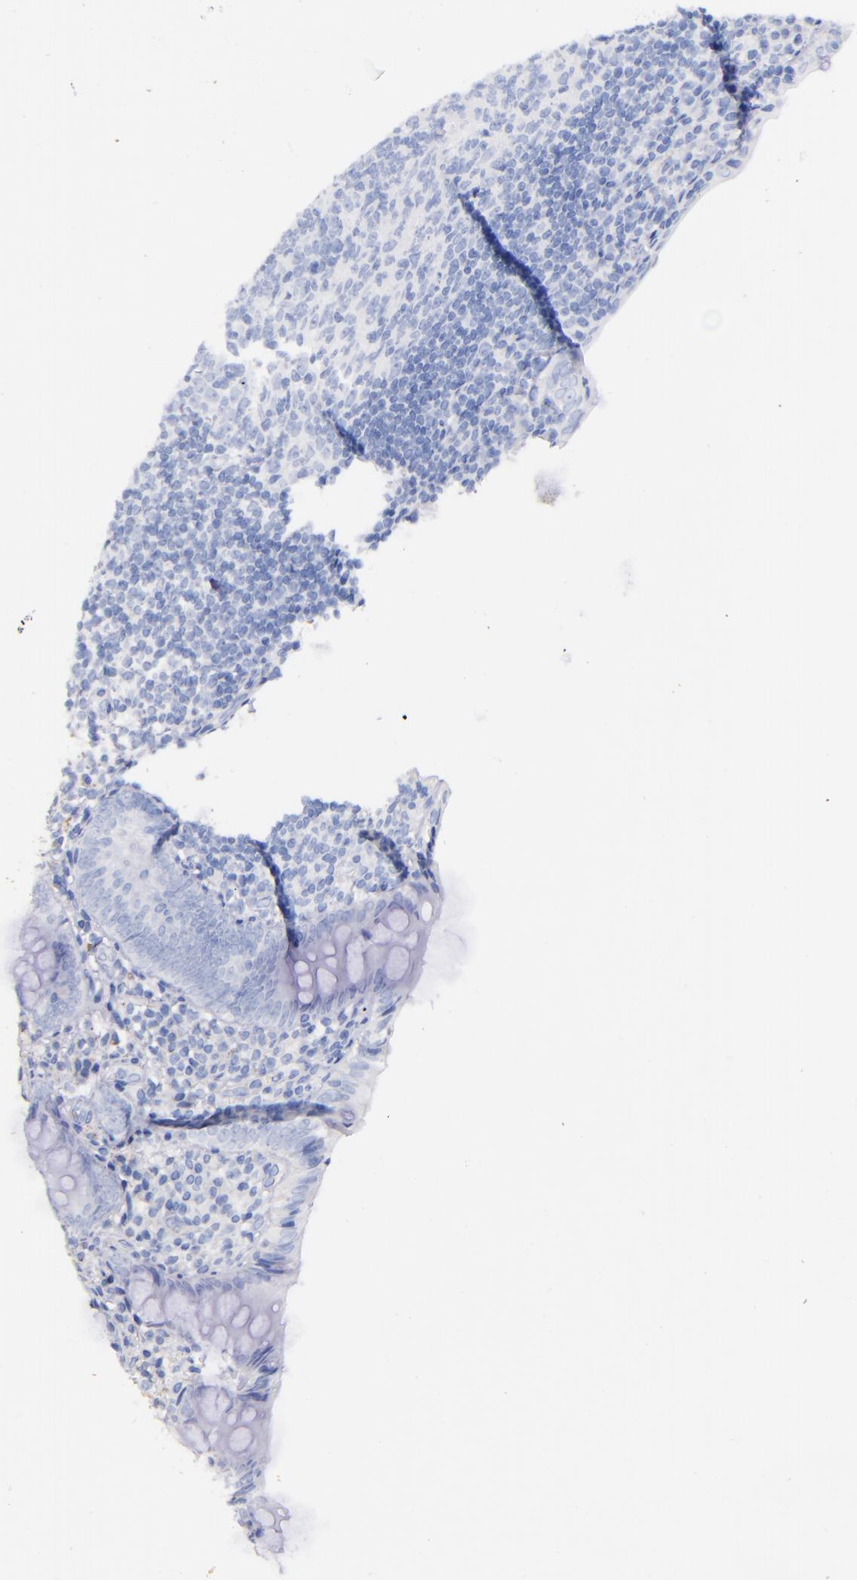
{"staining": {"intensity": "negative", "quantity": "none", "location": "none"}, "tissue": "appendix", "cell_type": "Glandular cells", "image_type": "normal", "snomed": [{"axis": "morphology", "description": "Normal tissue, NOS"}, {"axis": "topography", "description": "Appendix"}], "caption": "Appendix stained for a protein using immunohistochemistry (IHC) reveals no expression glandular cells.", "gene": "KNG1", "patient": {"sex": "female", "age": 10}}